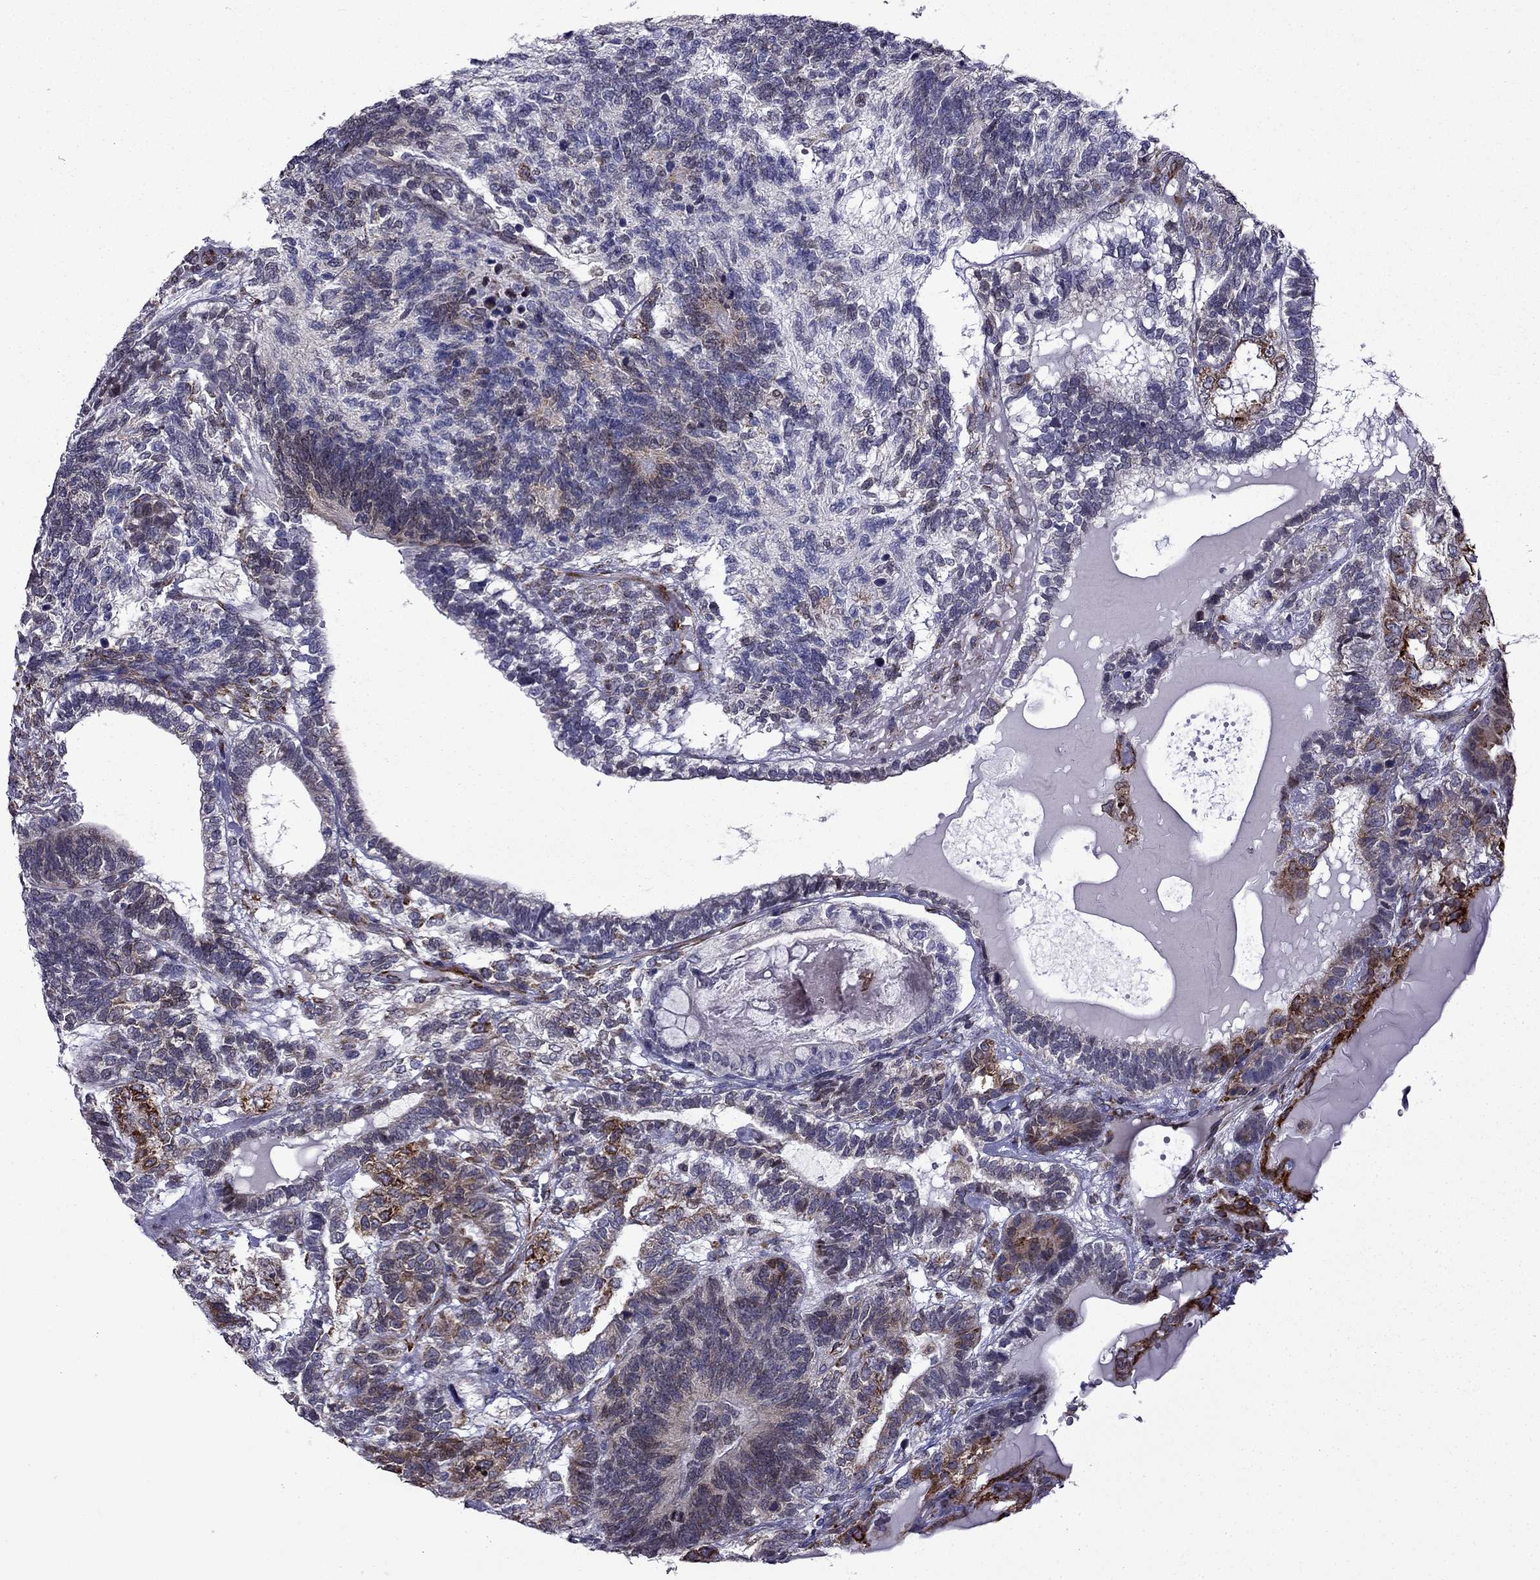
{"staining": {"intensity": "strong", "quantity": "<25%", "location": "cytoplasmic/membranous"}, "tissue": "testis cancer", "cell_type": "Tumor cells", "image_type": "cancer", "snomed": [{"axis": "morphology", "description": "Seminoma, NOS"}, {"axis": "morphology", "description": "Carcinoma, Embryonal, NOS"}, {"axis": "topography", "description": "Testis"}], "caption": "Testis cancer (seminoma) tissue shows strong cytoplasmic/membranous positivity in approximately <25% of tumor cells", "gene": "IKBIP", "patient": {"sex": "male", "age": 41}}